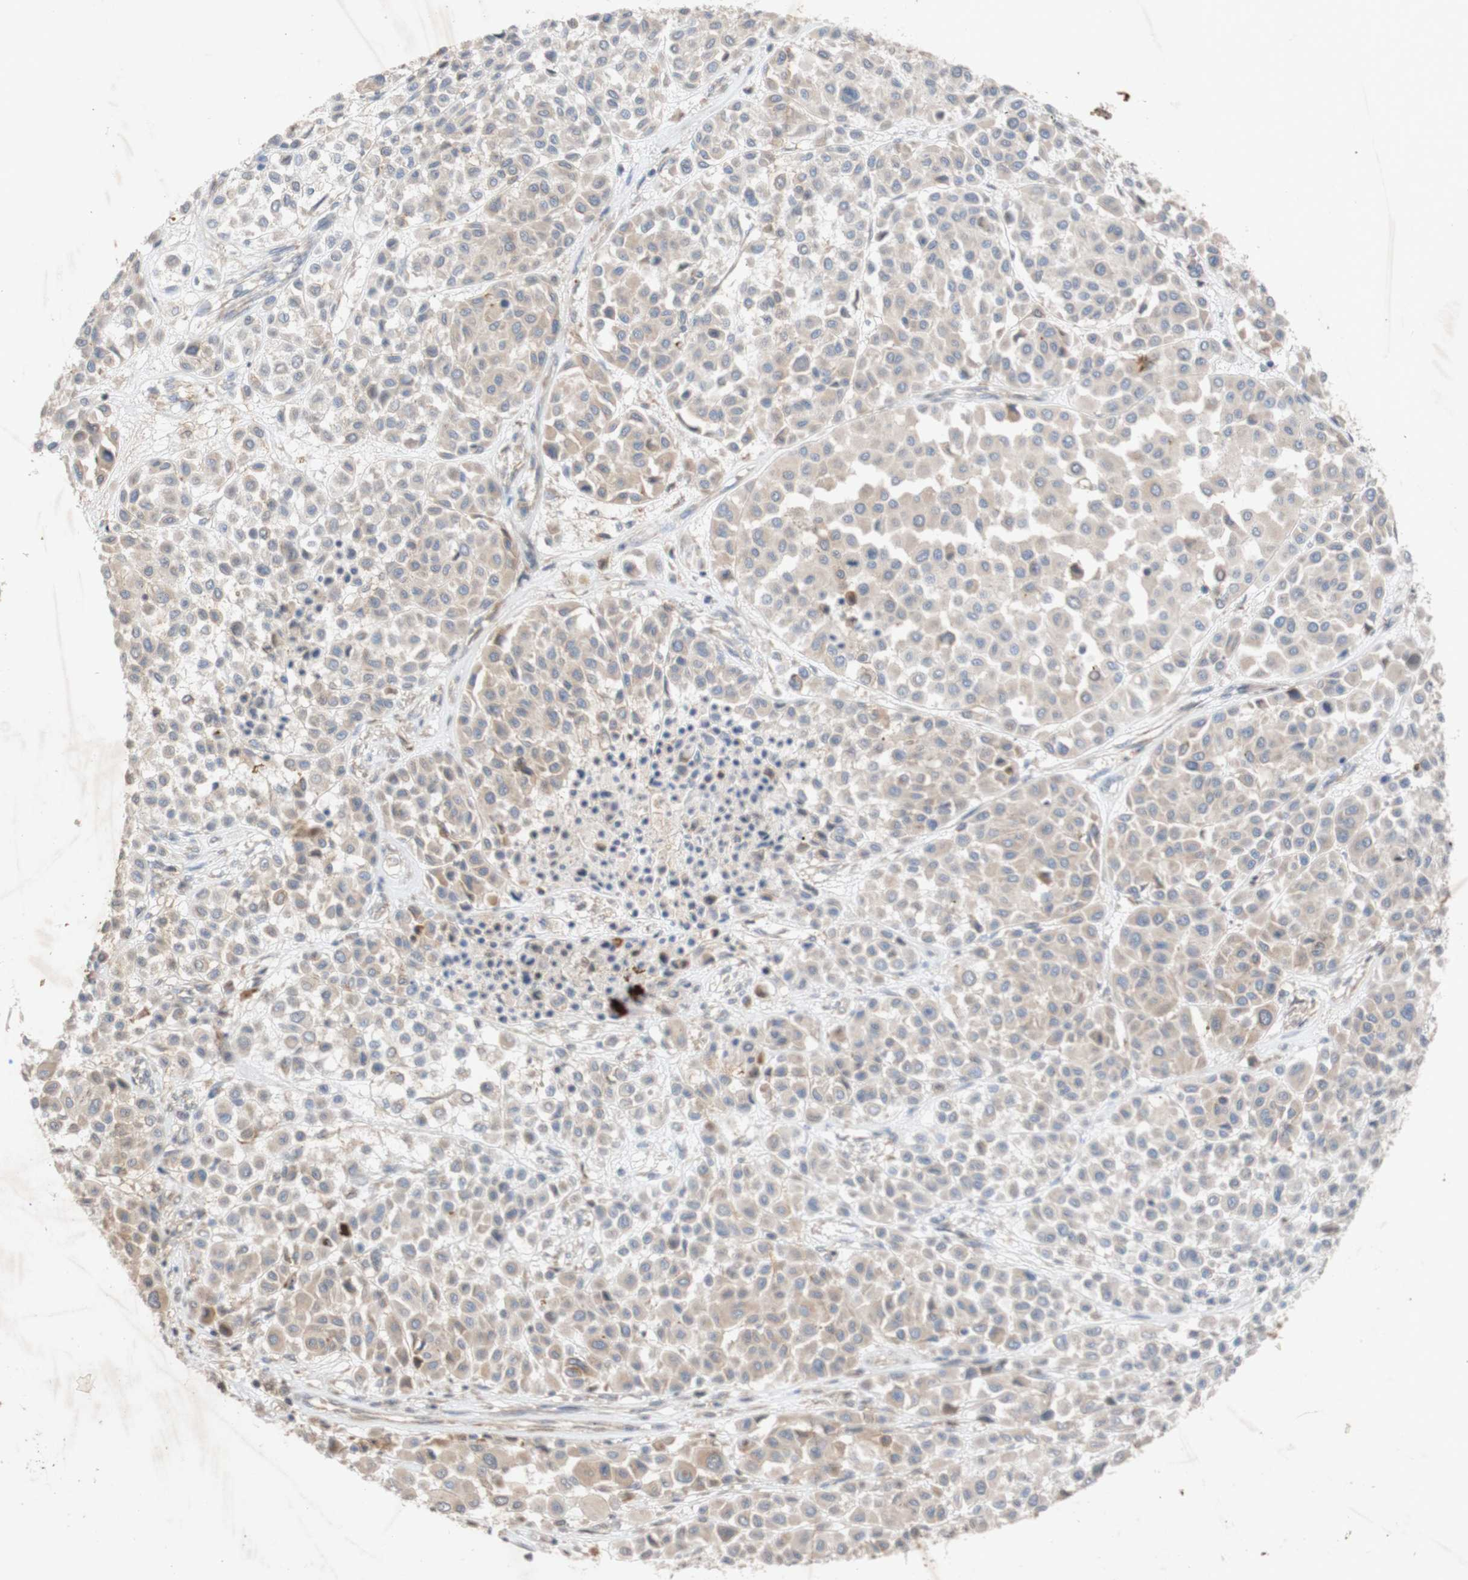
{"staining": {"intensity": "weak", "quantity": "25%-75%", "location": "cytoplasmic/membranous"}, "tissue": "melanoma", "cell_type": "Tumor cells", "image_type": "cancer", "snomed": [{"axis": "morphology", "description": "Malignant melanoma, Metastatic site"}, {"axis": "topography", "description": "Soft tissue"}], "caption": "DAB (3,3'-diaminobenzidine) immunohistochemical staining of malignant melanoma (metastatic site) displays weak cytoplasmic/membranous protein expression in approximately 25%-75% of tumor cells.", "gene": "EIF2S3", "patient": {"sex": "male", "age": 41}}